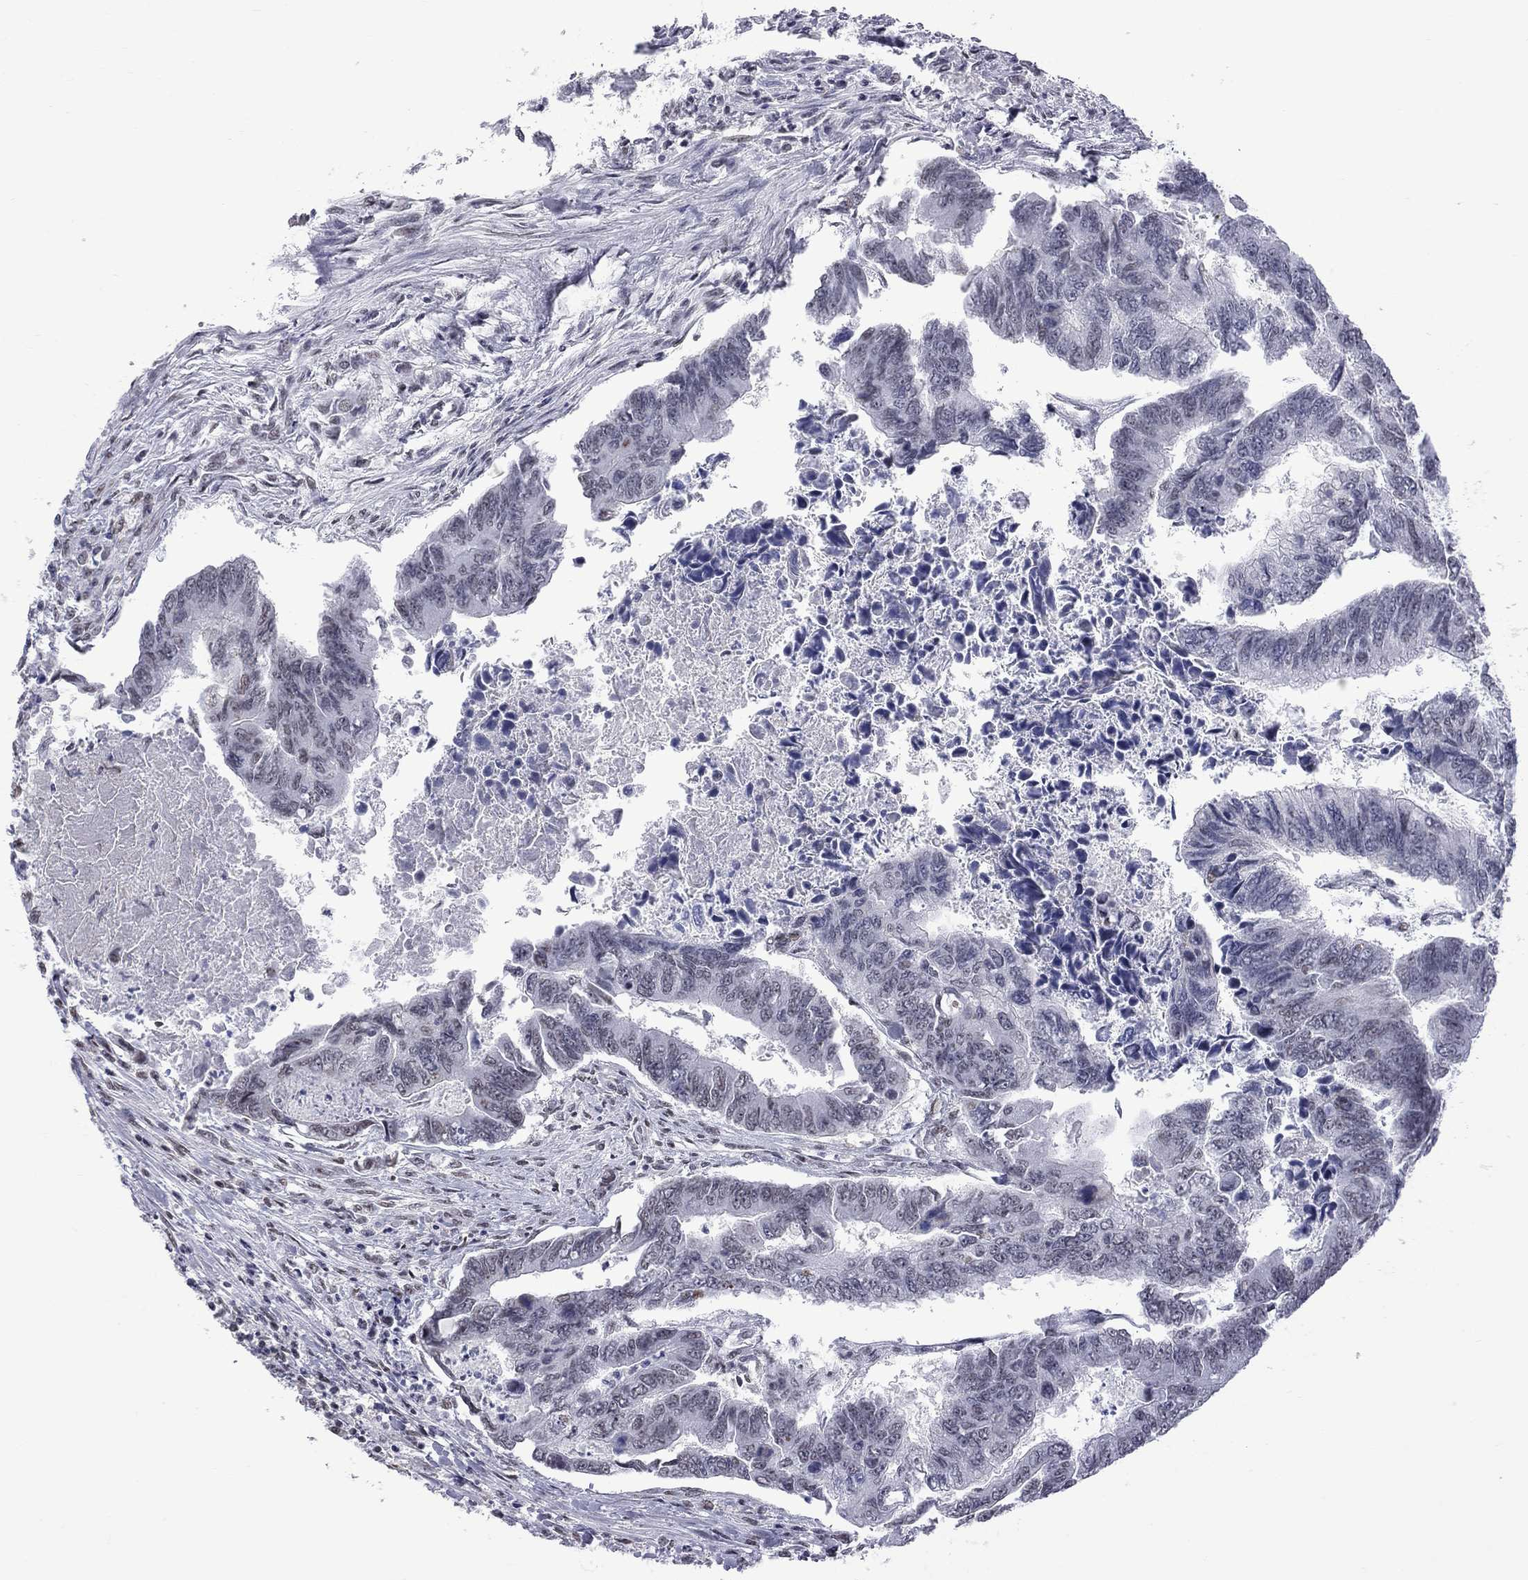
{"staining": {"intensity": "negative", "quantity": "none", "location": "none"}, "tissue": "colorectal cancer", "cell_type": "Tumor cells", "image_type": "cancer", "snomed": [{"axis": "morphology", "description": "Adenocarcinoma, NOS"}, {"axis": "topography", "description": "Colon"}], "caption": "Tumor cells are negative for brown protein staining in adenocarcinoma (colorectal).", "gene": "RFWD3", "patient": {"sex": "female", "age": 65}}